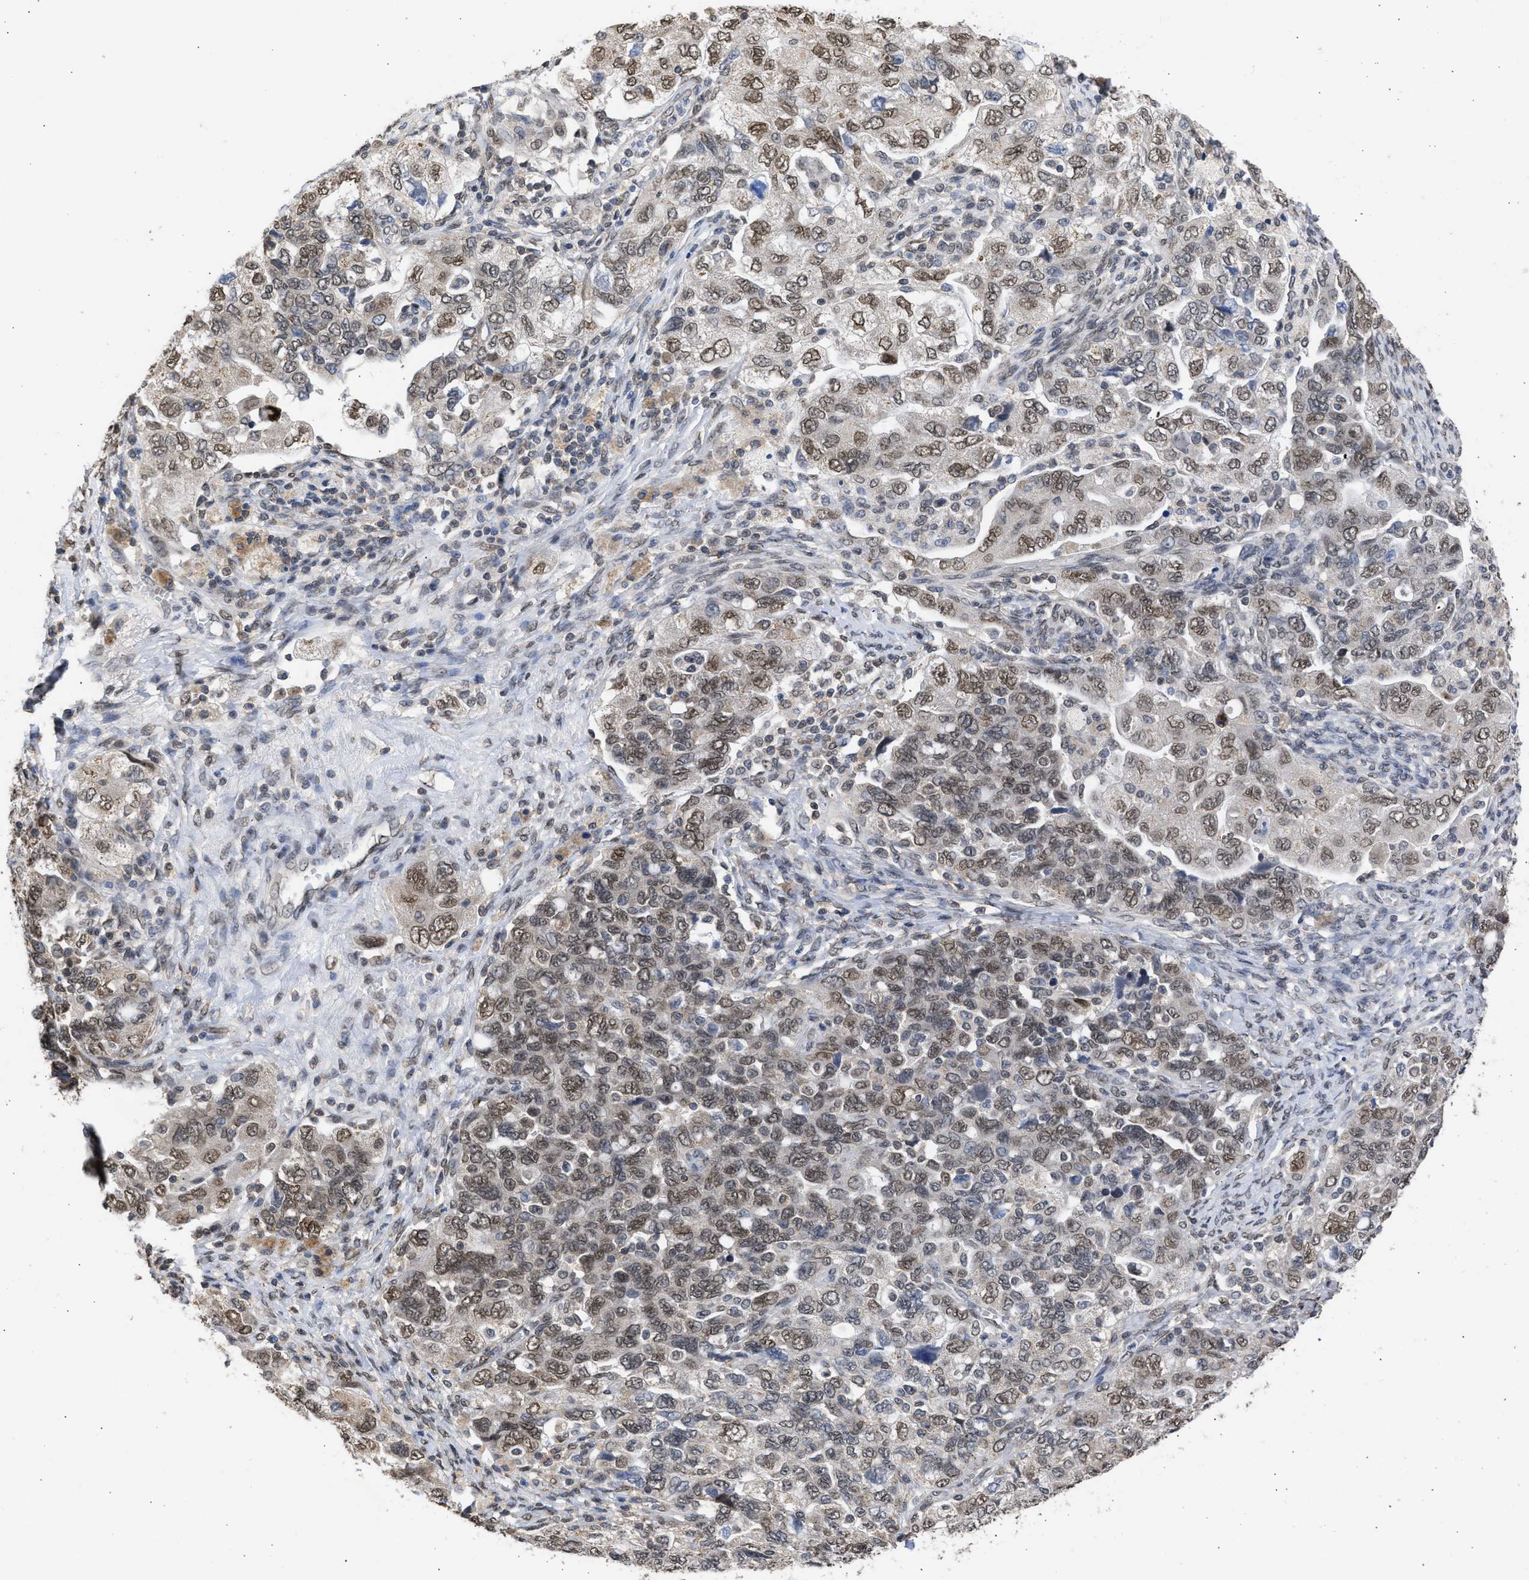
{"staining": {"intensity": "moderate", "quantity": "25%-75%", "location": "cytoplasmic/membranous,nuclear"}, "tissue": "ovarian cancer", "cell_type": "Tumor cells", "image_type": "cancer", "snomed": [{"axis": "morphology", "description": "Carcinoma, NOS"}, {"axis": "morphology", "description": "Cystadenocarcinoma, serous, NOS"}, {"axis": "topography", "description": "Ovary"}], "caption": "An immunohistochemistry (IHC) image of neoplastic tissue is shown. Protein staining in brown shows moderate cytoplasmic/membranous and nuclear positivity in serous cystadenocarcinoma (ovarian) within tumor cells.", "gene": "NUP35", "patient": {"sex": "female", "age": 69}}